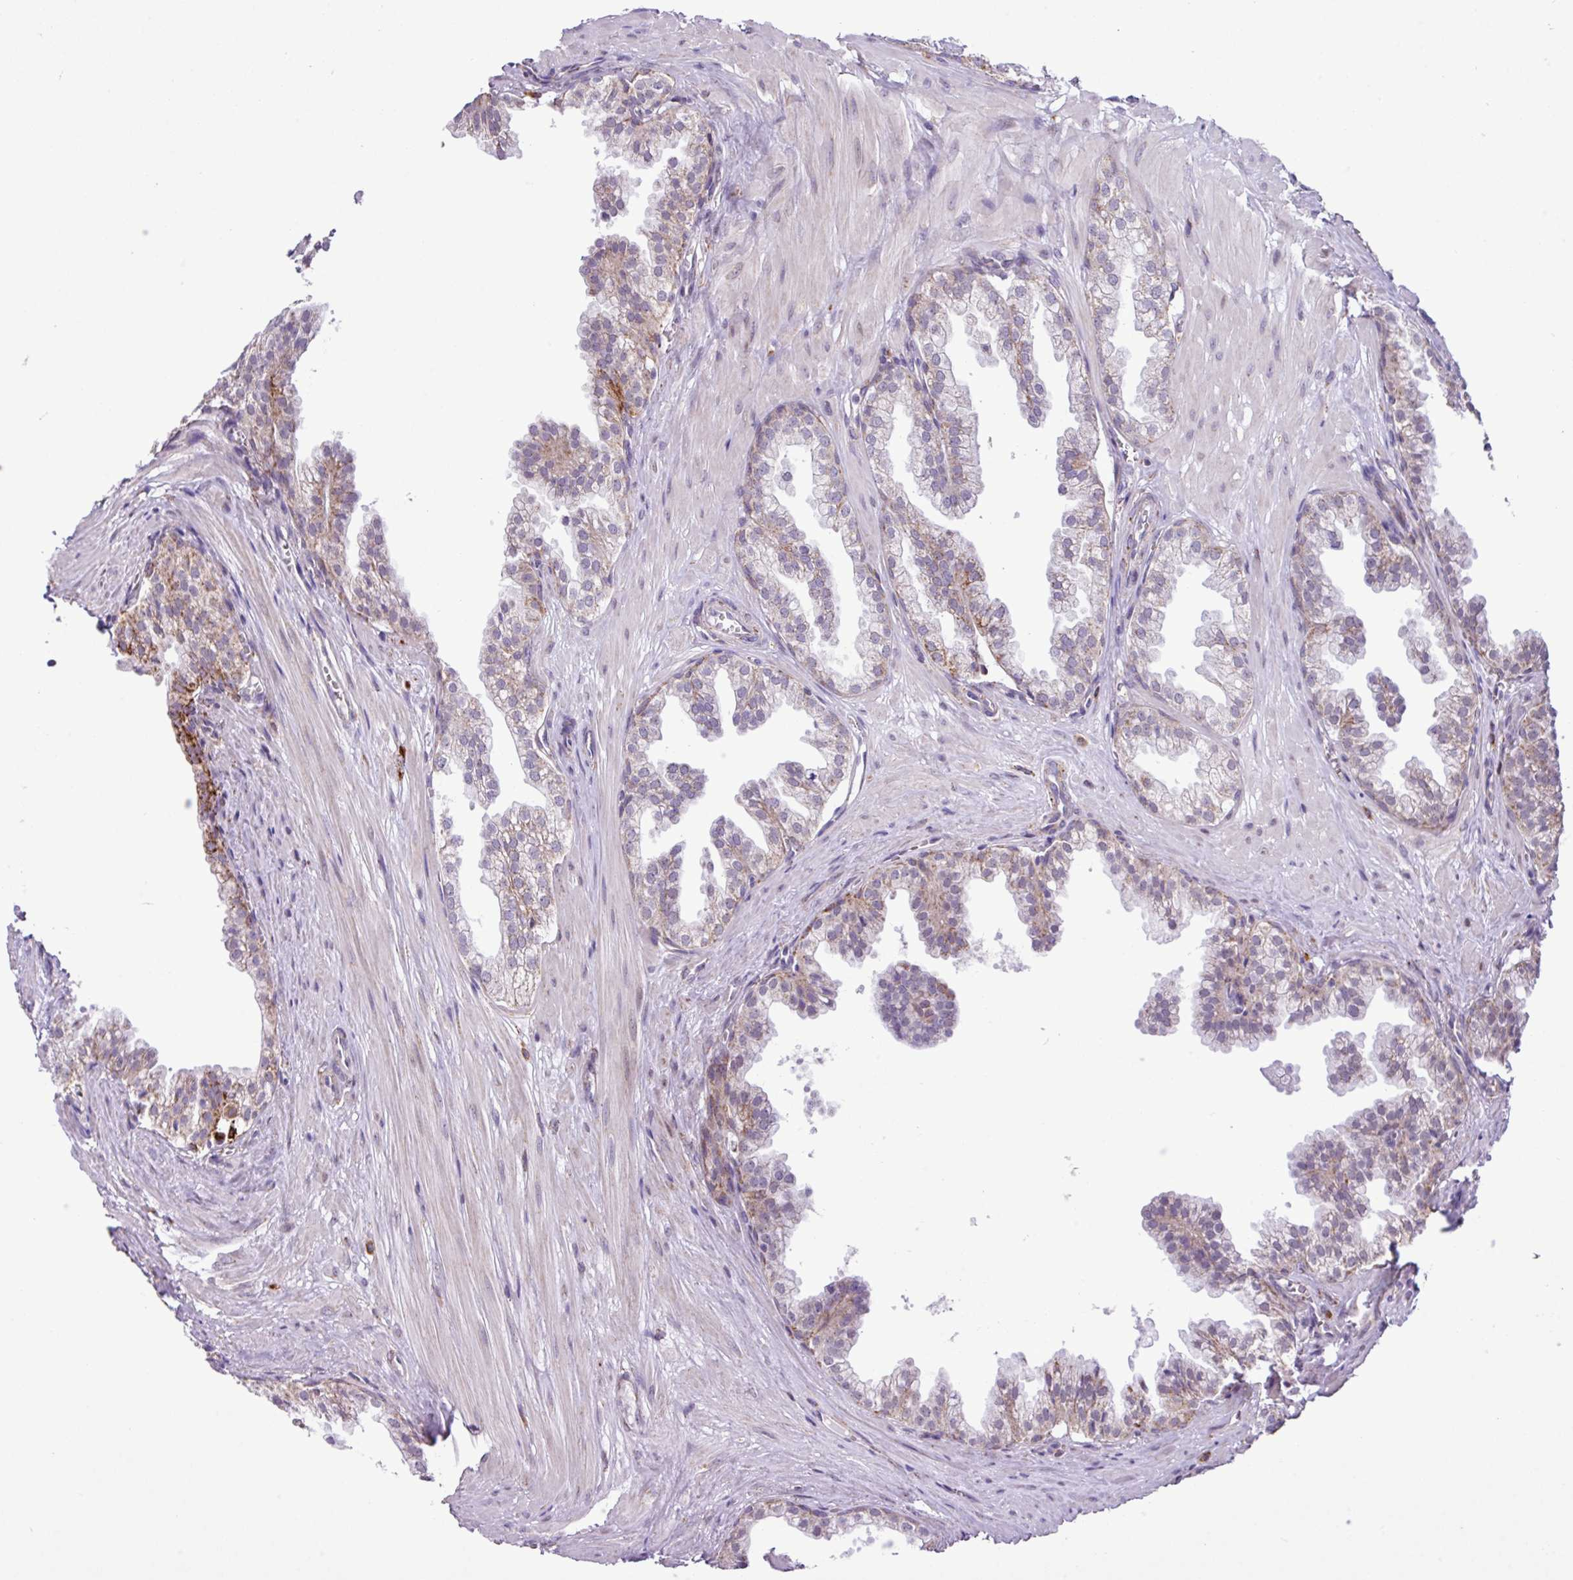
{"staining": {"intensity": "weak", "quantity": "25%-75%", "location": "cytoplasmic/membranous"}, "tissue": "prostate", "cell_type": "Glandular cells", "image_type": "normal", "snomed": [{"axis": "morphology", "description": "Normal tissue, NOS"}, {"axis": "topography", "description": "Prostate"}, {"axis": "topography", "description": "Peripheral nerve tissue"}], "caption": "Prostate stained for a protein reveals weak cytoplasmic/membranous positivity in glandular cells. (Stains: DAB (3,3'-diaminobenzidine) in brown, nuclei in blue, Microscopy: brightfield microscopy at high magnification).", "gene": "SGPP1", "patient": {"sex": "male", "age": 55}}